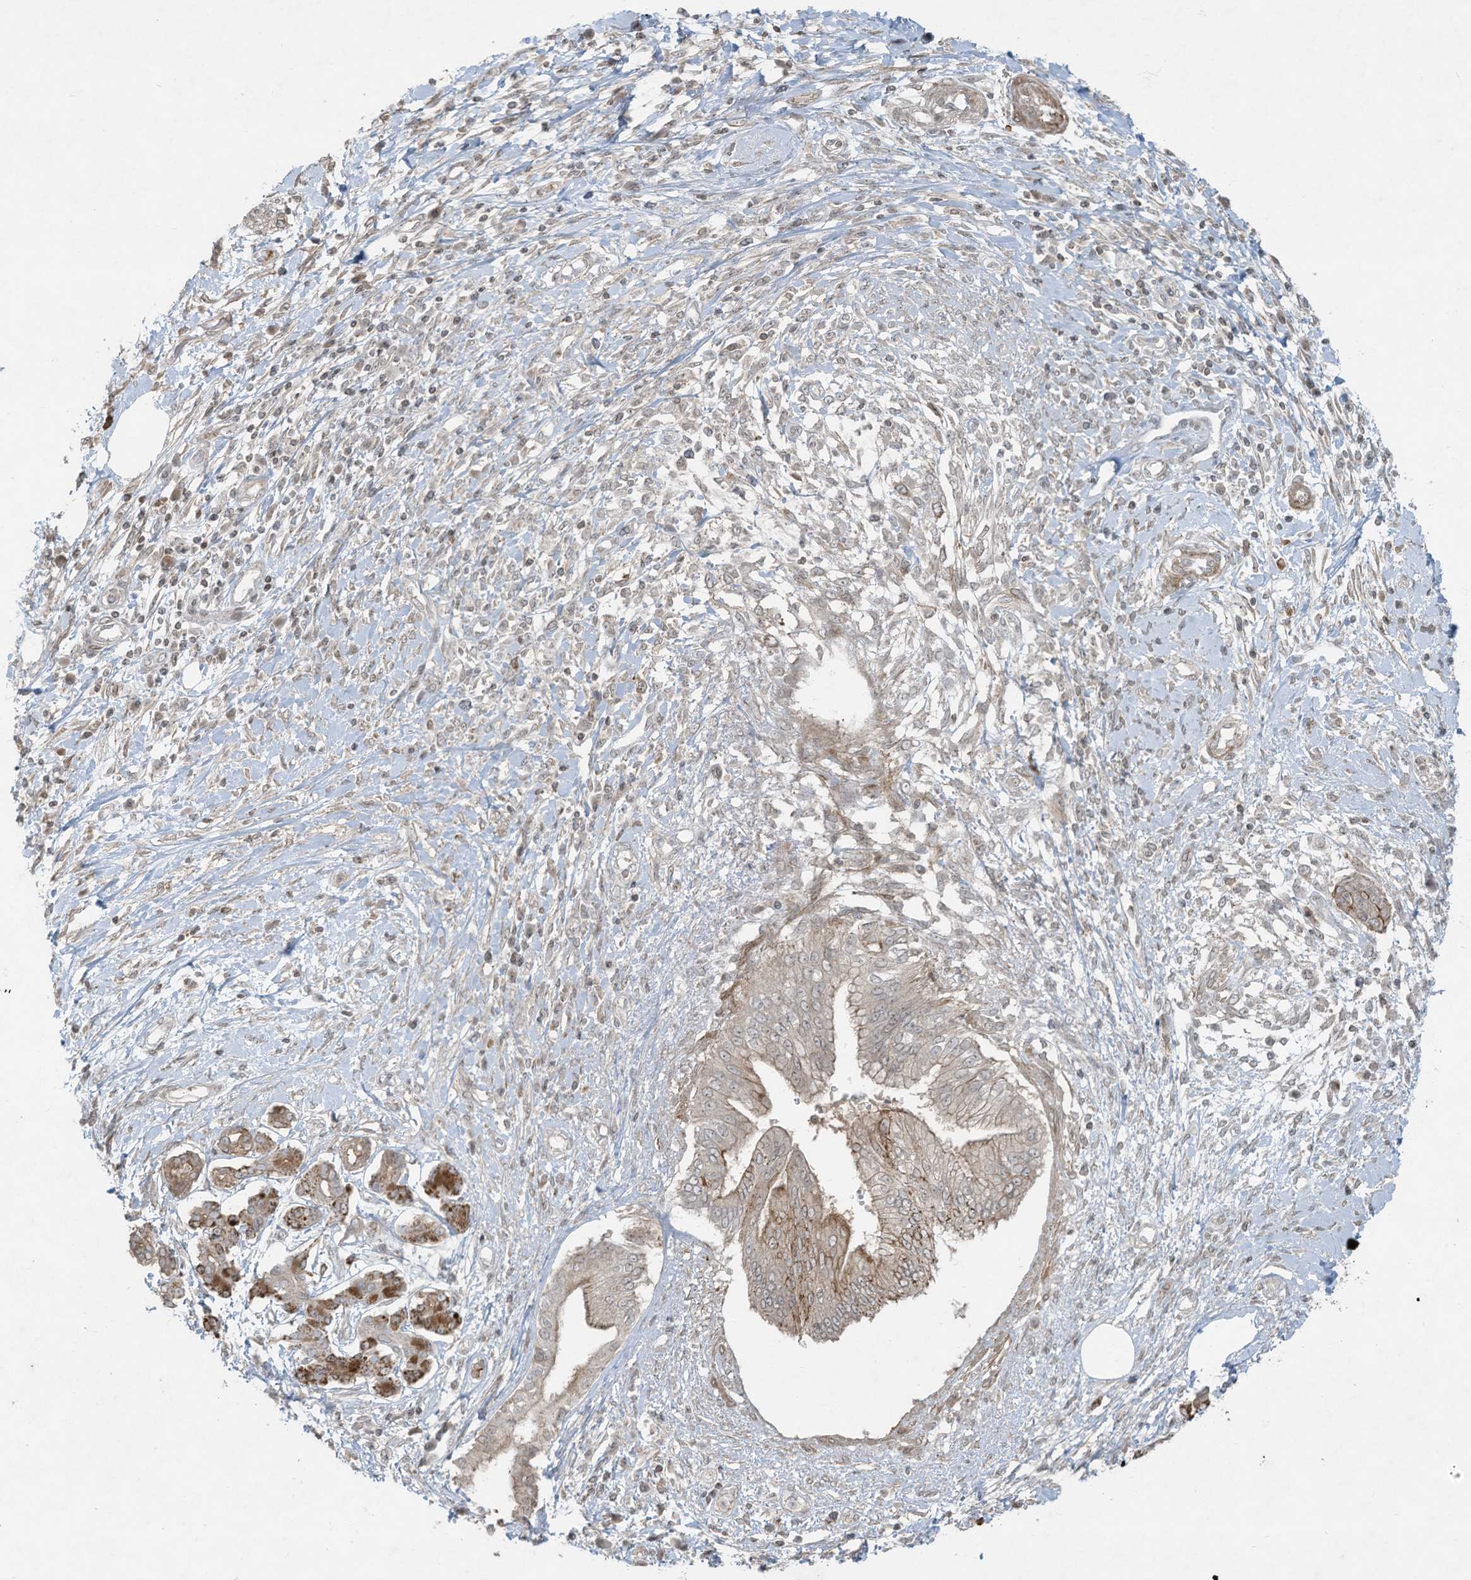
{"staining": {"intensity": "weak", "quantity": "<25%", "location": "cytoplasmic/membranous"}, "tissue": "pancreatic cancer", "cell_type": "Tumor cells", "image_type": "cancer", "snomed": [{"axis": "morphology", "description": "Adenocarcinoma, NOS"}, {"axis": "topography", "description": "Pancreas"}], "caption": "Image shows no significant protein staining in tumor cells of adenocarcinoma (pancreatic).", "gene": "ZNF263", "patient": {"sex": "female", "age": 56}}